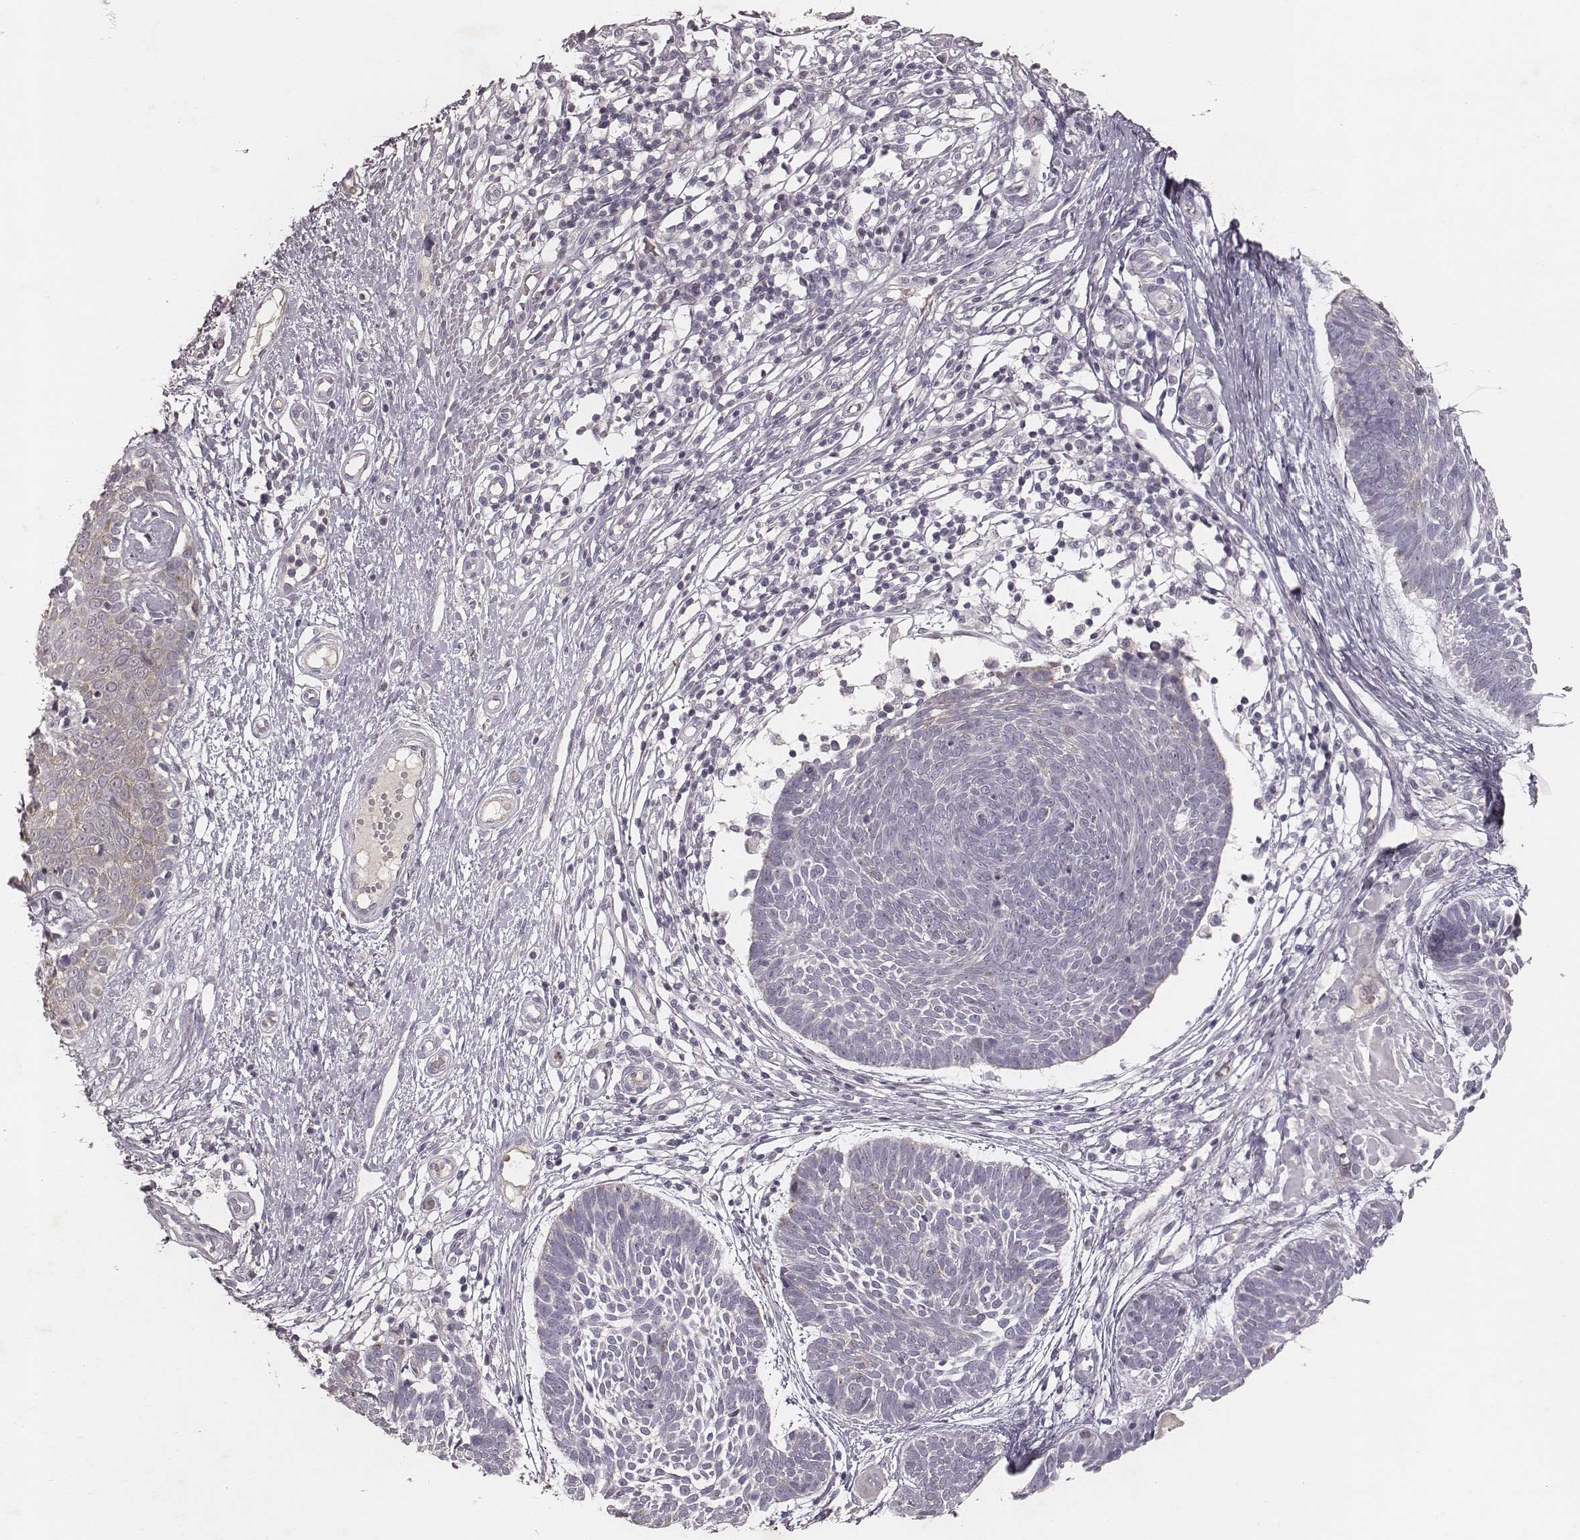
{"staining": {"intensity": "negative", "quantity": "none", "location": "none"}, "tissue": "skin cancer", "cell_type": "Tumor cells", "image_type": "cancer", "snomed": [{"axis": "morphology", "description": "Basal cell carcinoma"}, {"axis": "topography", "description": "Skin"}], "caption": "DAB (3,3'-diaminobenzidine) immunohistochemical staining of skin cancer shows no significant staining in tumor cells. The staining is performed using DAB brown chromogen with nuclei counter-stained in using hematoxylin.", "gene": "MADCAM1", "patient": {"sex": "male", "age": 85}}